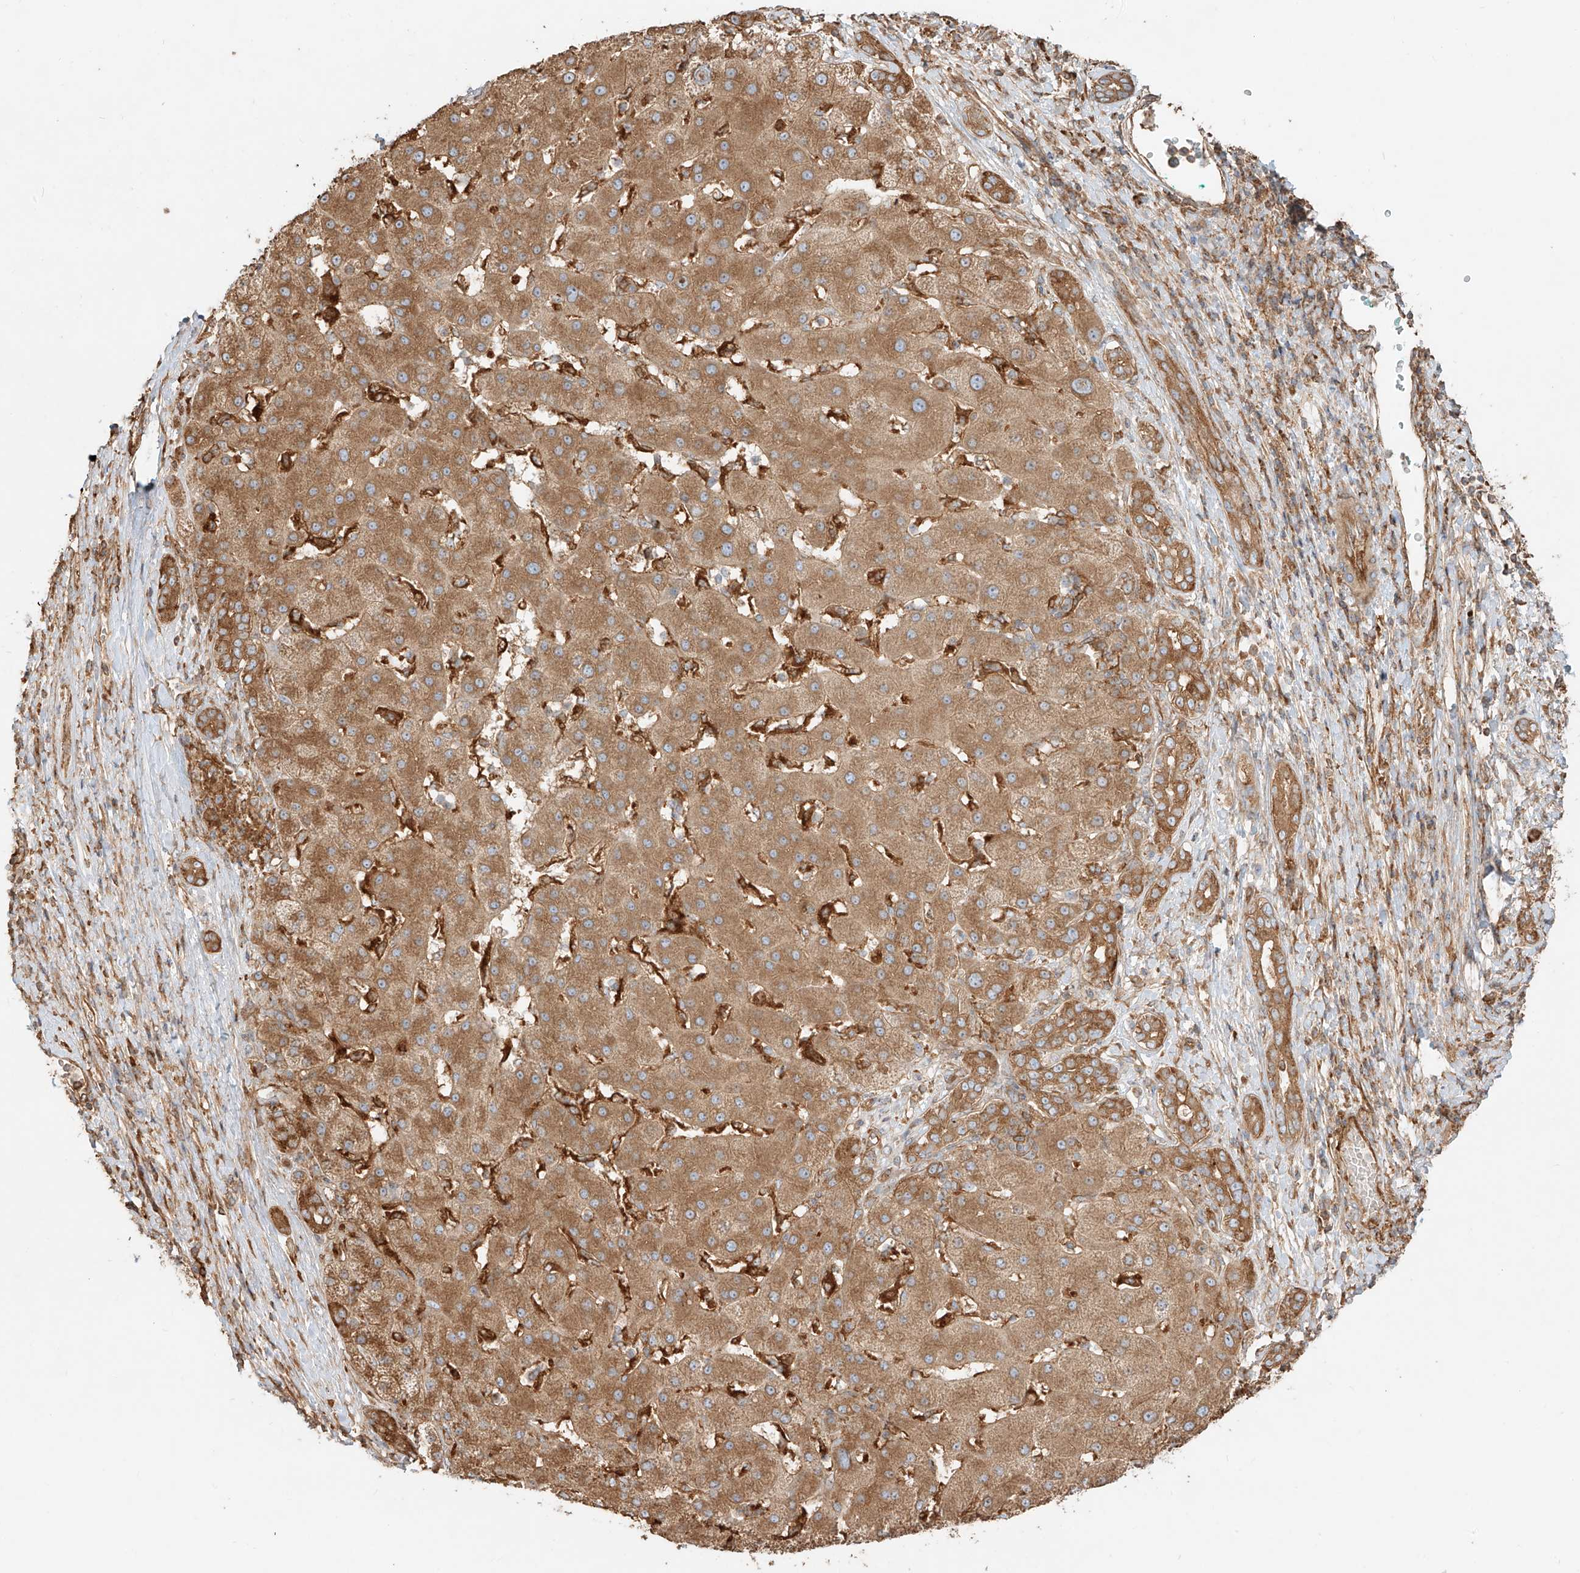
{"staining": {"intensity": "moderate", "quantity": ">75%", "location": "cytoplasmic/membranous"}, "tissue": "liver cancer", "cell_type": "Tumor cells", "image_type": "cancer", "snomed": [{"axis": "morphology", "description": "Carcinoma, Hepatocellular, NOS"}, {"axis": "topography", "description": "Liver"}], "caption": "Brown immunohistochemical staining in human hepatocellular carcinoma (liver) reveals moderate cytoplasmic/membranous expression in approximately >75% of tumor cells.", "gene": "SNX9", "patient": {"sex": "male", "age": 65}}